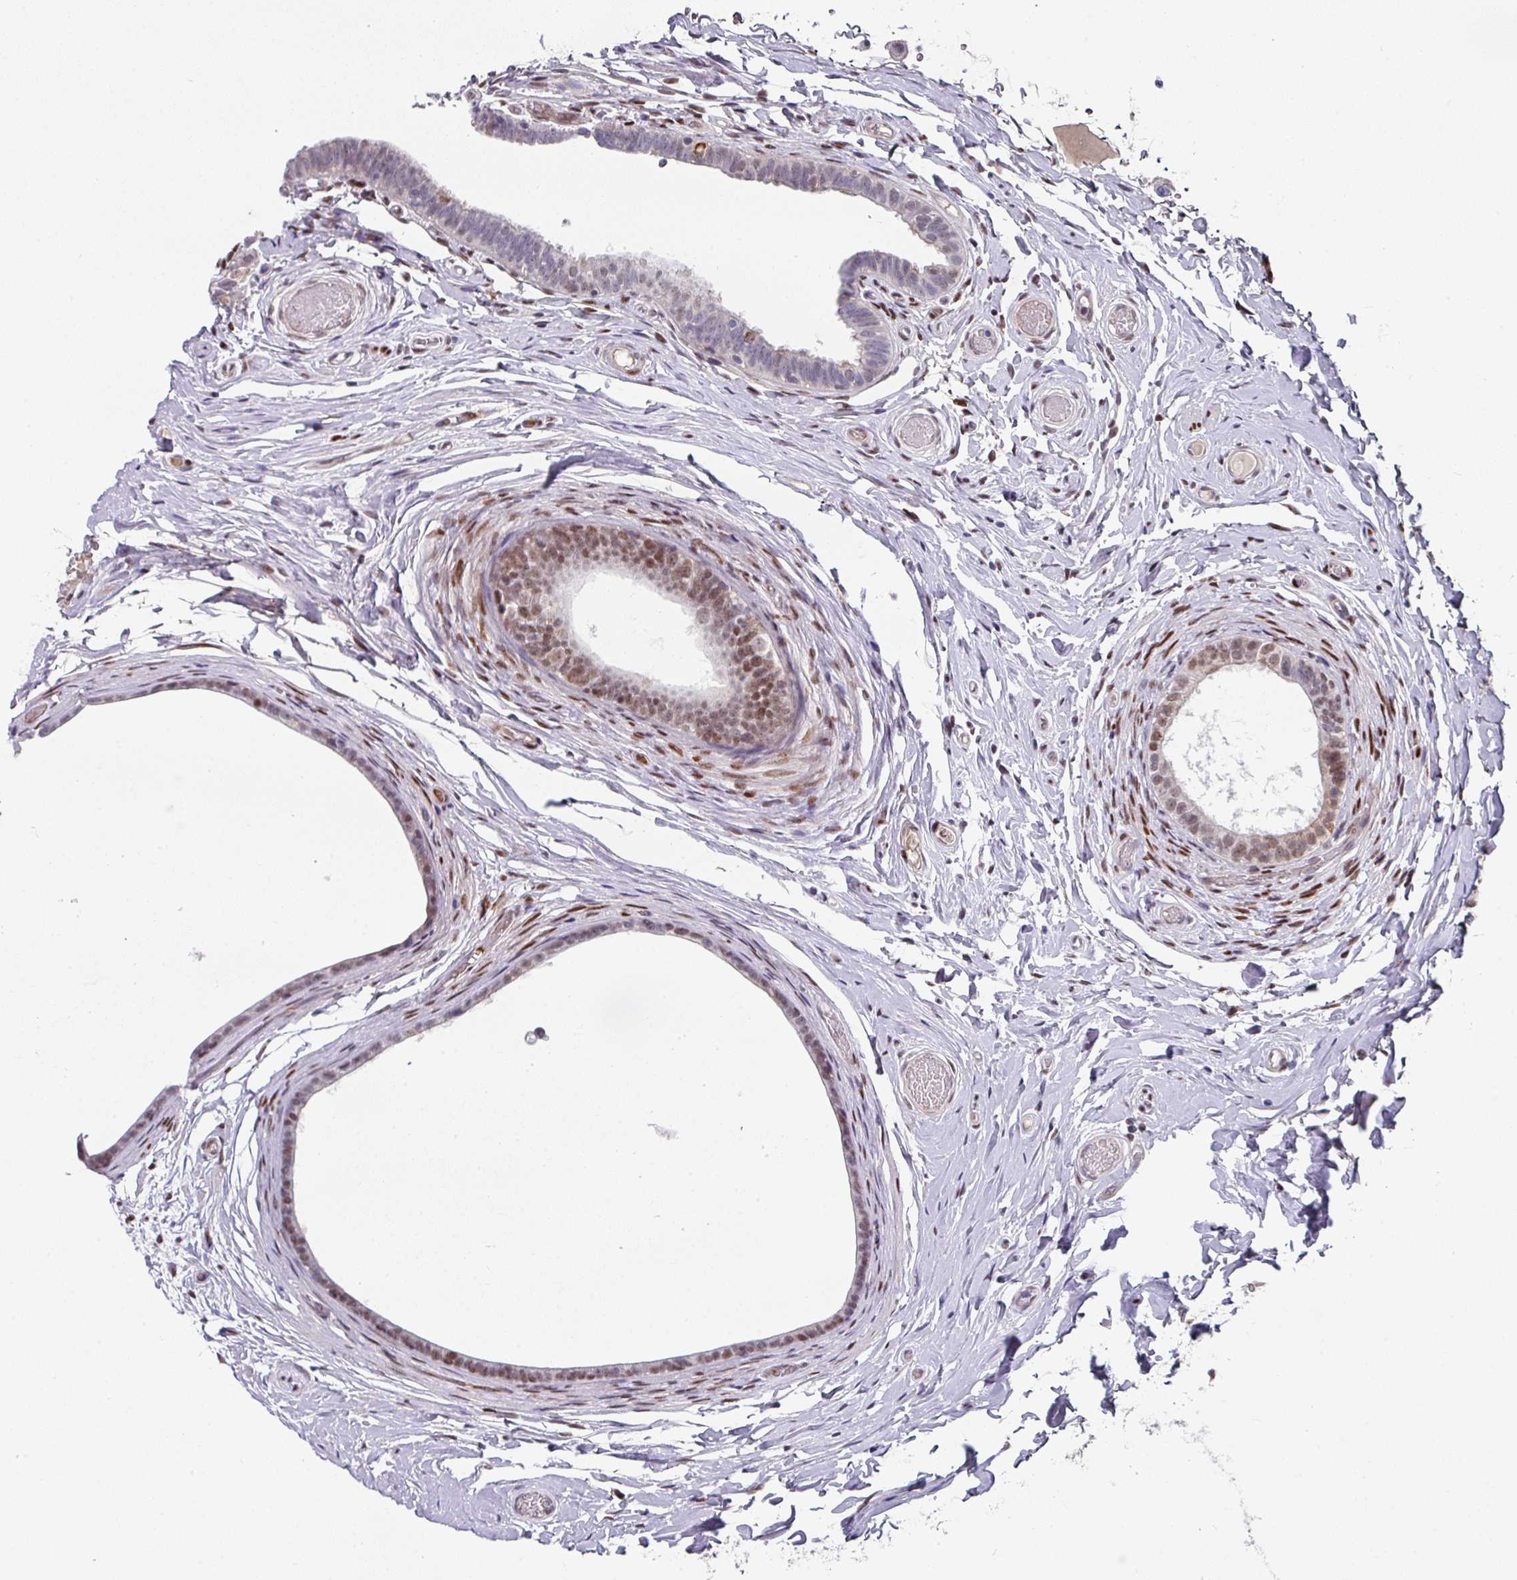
{"staining": {"intensity": "moderate", "quantity": "25%-75%", "location": "nuclear"}, "tissue": "epididymis", "cell_type": "Glandular cells", "image_type": "normal", "snomed": [{"axis": "morphology", "description": "Normal tissue, NOS"}, {"axis": "morphology", "description": "Carcinoma, Embryonal, NOS"}, {"axis": "topography", "description": "Testis"}, {"axis": "topography", "description": "Epididymis"}], "caption": "Epididymis stained with DAB immunohistochemistry (IHC) shows medium levels of moderate nuclear staining in about 25%-75% of glandular cells. The protein of interest is stained brown, and the nuclei are stained in blue (DAB IHC with brightfield microscopy, high magnification).", "gene": "CBX7", "patient": {"sex": "male", "age": 36}}